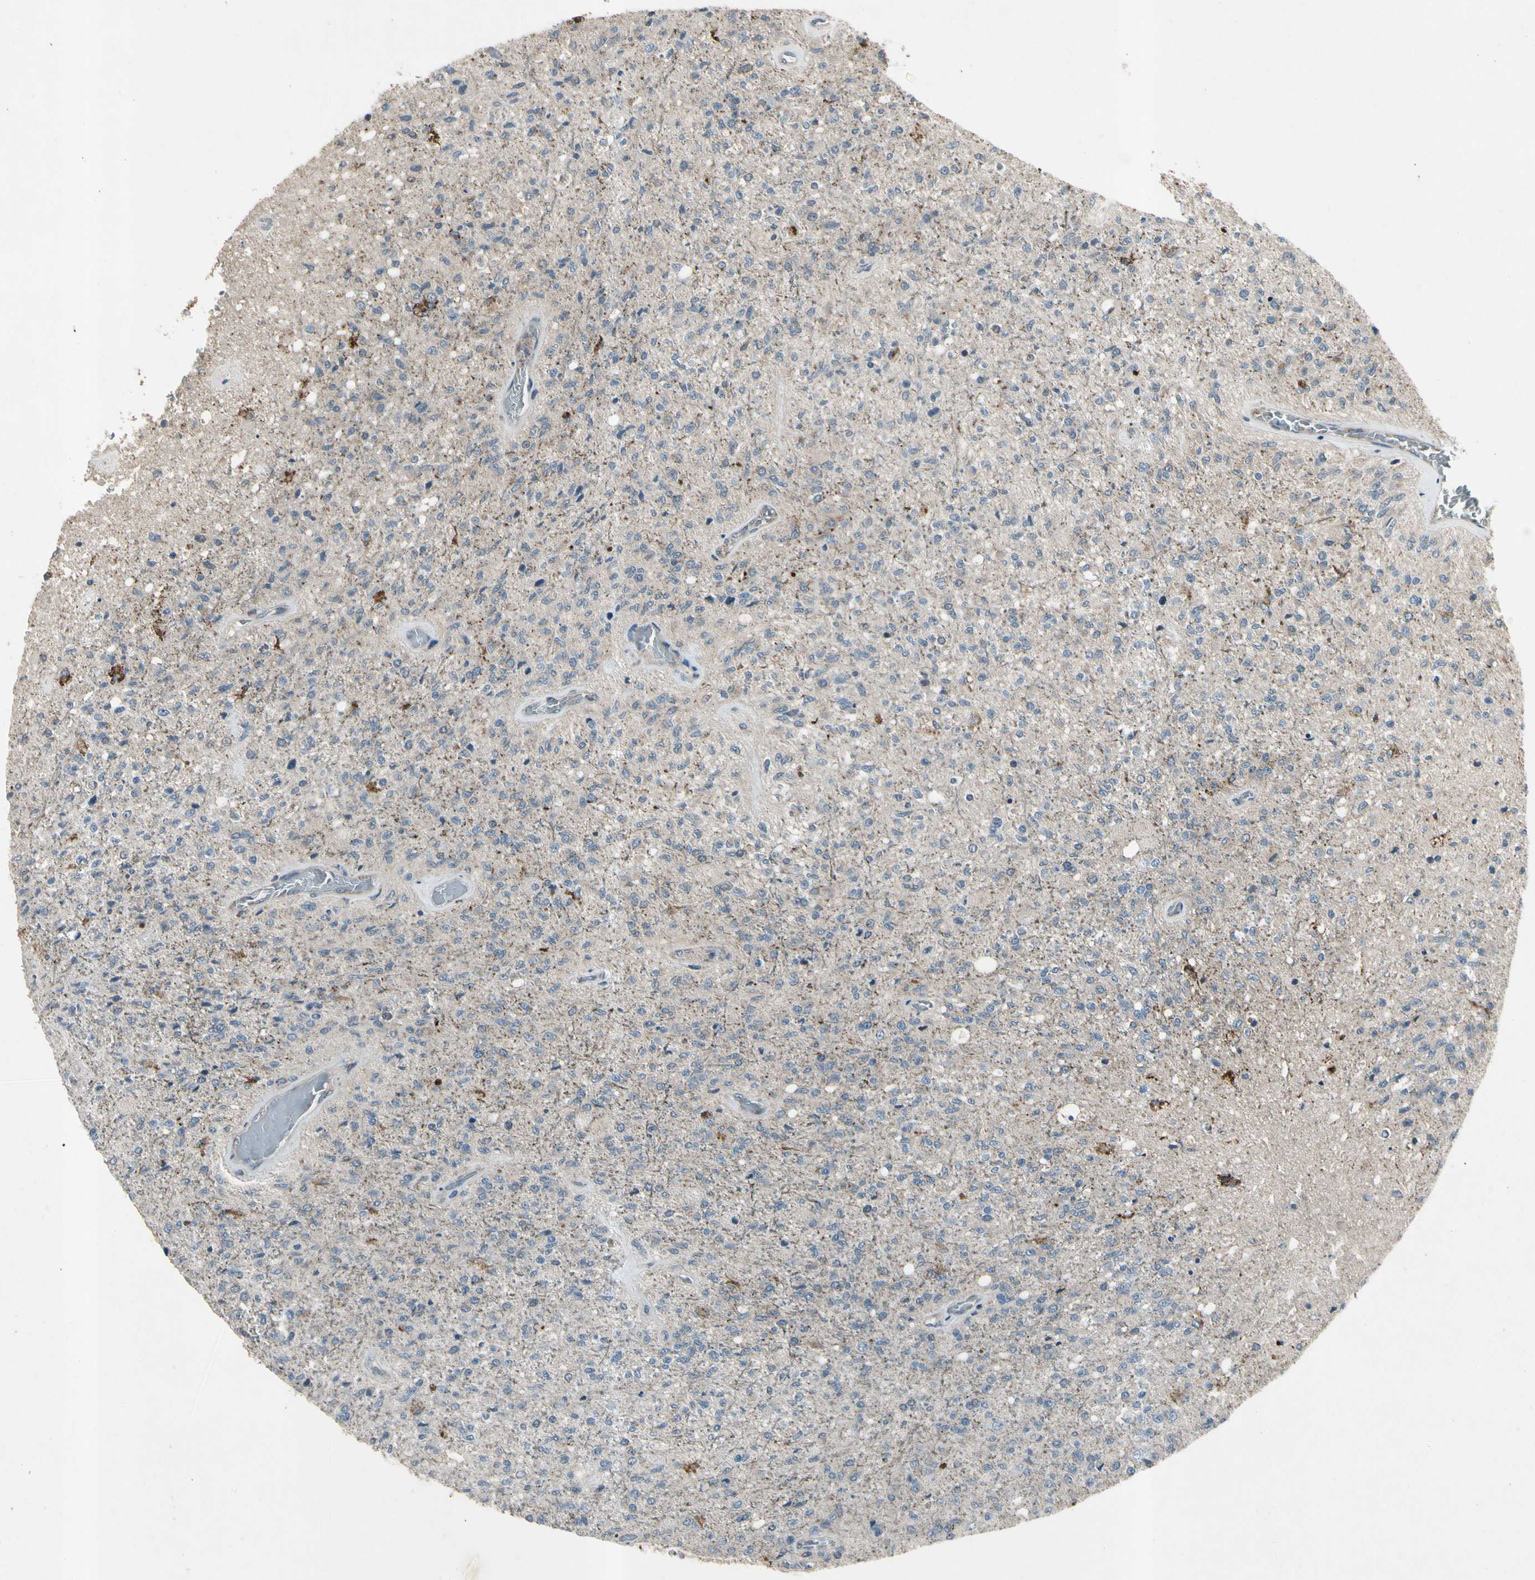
{"staining": {"intensity": "moderate", "quantity": "<25%", "location": "cytoplasmic/membranous"}, "tissue": "glioma", "cell_type": "Tumor cells", "image_type": "cancer", "snomed": [{"axis": "morphology", "description": "Normal tissue, NOS"}, {"axis": "morphology", "description": "Glioma, malignant, High grade"}, {"axis": "topography", "description": "Cerebral cortex"}], "caption": "Immunohistochemical staining of human glioma exhibits low levels of moderate cytoplasmic/membranous protein expression in approximately <25% of tumor cells. Using DAB (3,3'-diaminobenzidine) (brown) and hematoxylin (blue) stains, captured at high magnification using brightfield microscopy.", "gene": "NMI", "patient": {"sex": "male", "age": 77}}